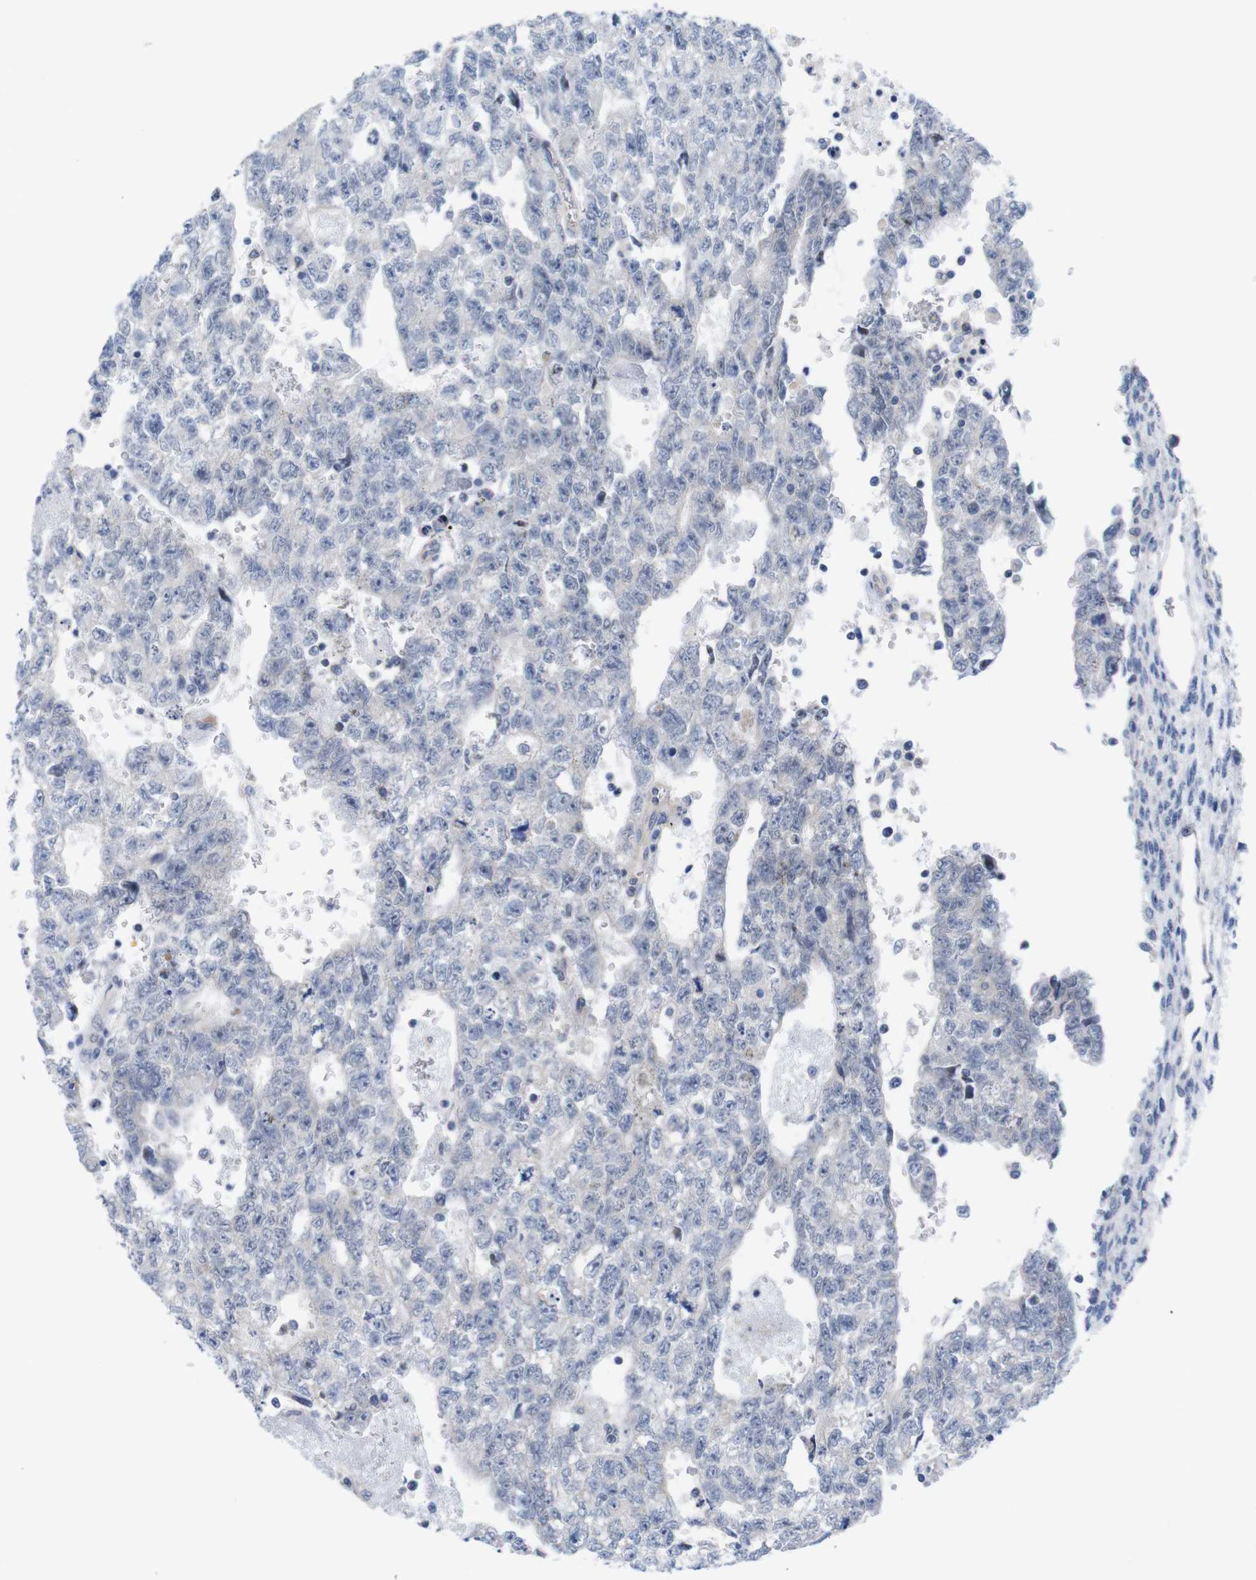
{"staining": {"intensity": "negative", "quantity": "none", "location": "none"}, "tissue": "testis cancer", "cell_type": "Tumor cells", "image_type": "cancer", "snomed": [{"axis": "morphology", "description": "Seminoma, NOS"}, {"axis": "morphology", "description": "Carcinoma, Embryonal, NOS"}, {"axis": "topography", "description": "Testis"}], "caption": "The histopathology image displays no significant staining in tumor cells of seminoma (testis).", "gene": "USH1C", "patient": {"sex": "male", "age": 38}}